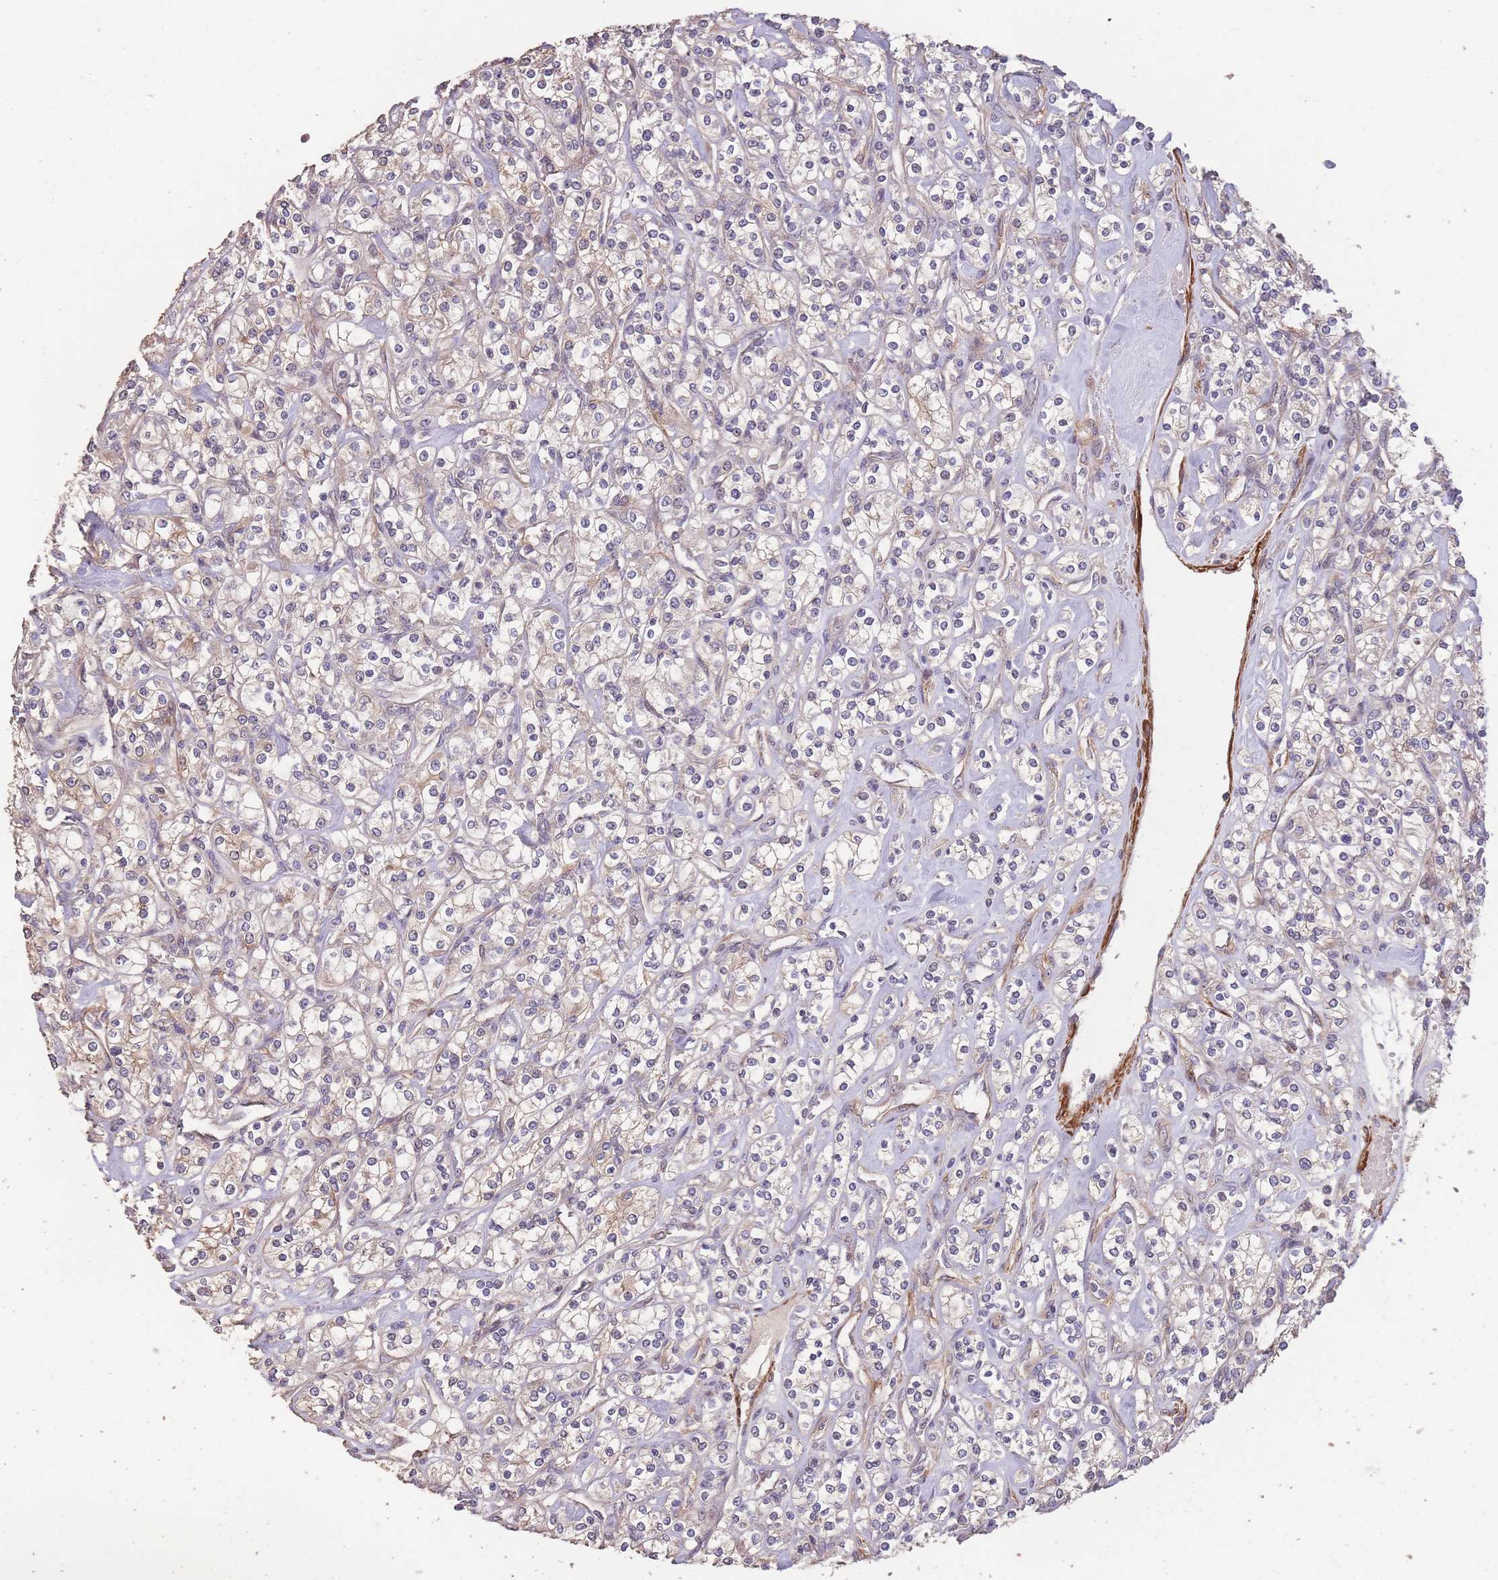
{"staining": {"intensity": "negative", "quantity": "none", "location": "none"}, "tissue": "renal cancer", "cell_type": "Tumor cells", "image_type": "cancer", "snomed": [{"axis": "morphology", "description": "Adenocarcinoma, NOS"}, {"axis": "topography", "description": "Kidney"}], "caption": "IHC photomicrograph of neoplastic tissue: renal cancer (adenocarcinoma) stained with DAB shows no significant protein positivity in tumor cells.", "gene": "NLRC4", "patient": {"sex": "male", "age": 77}}